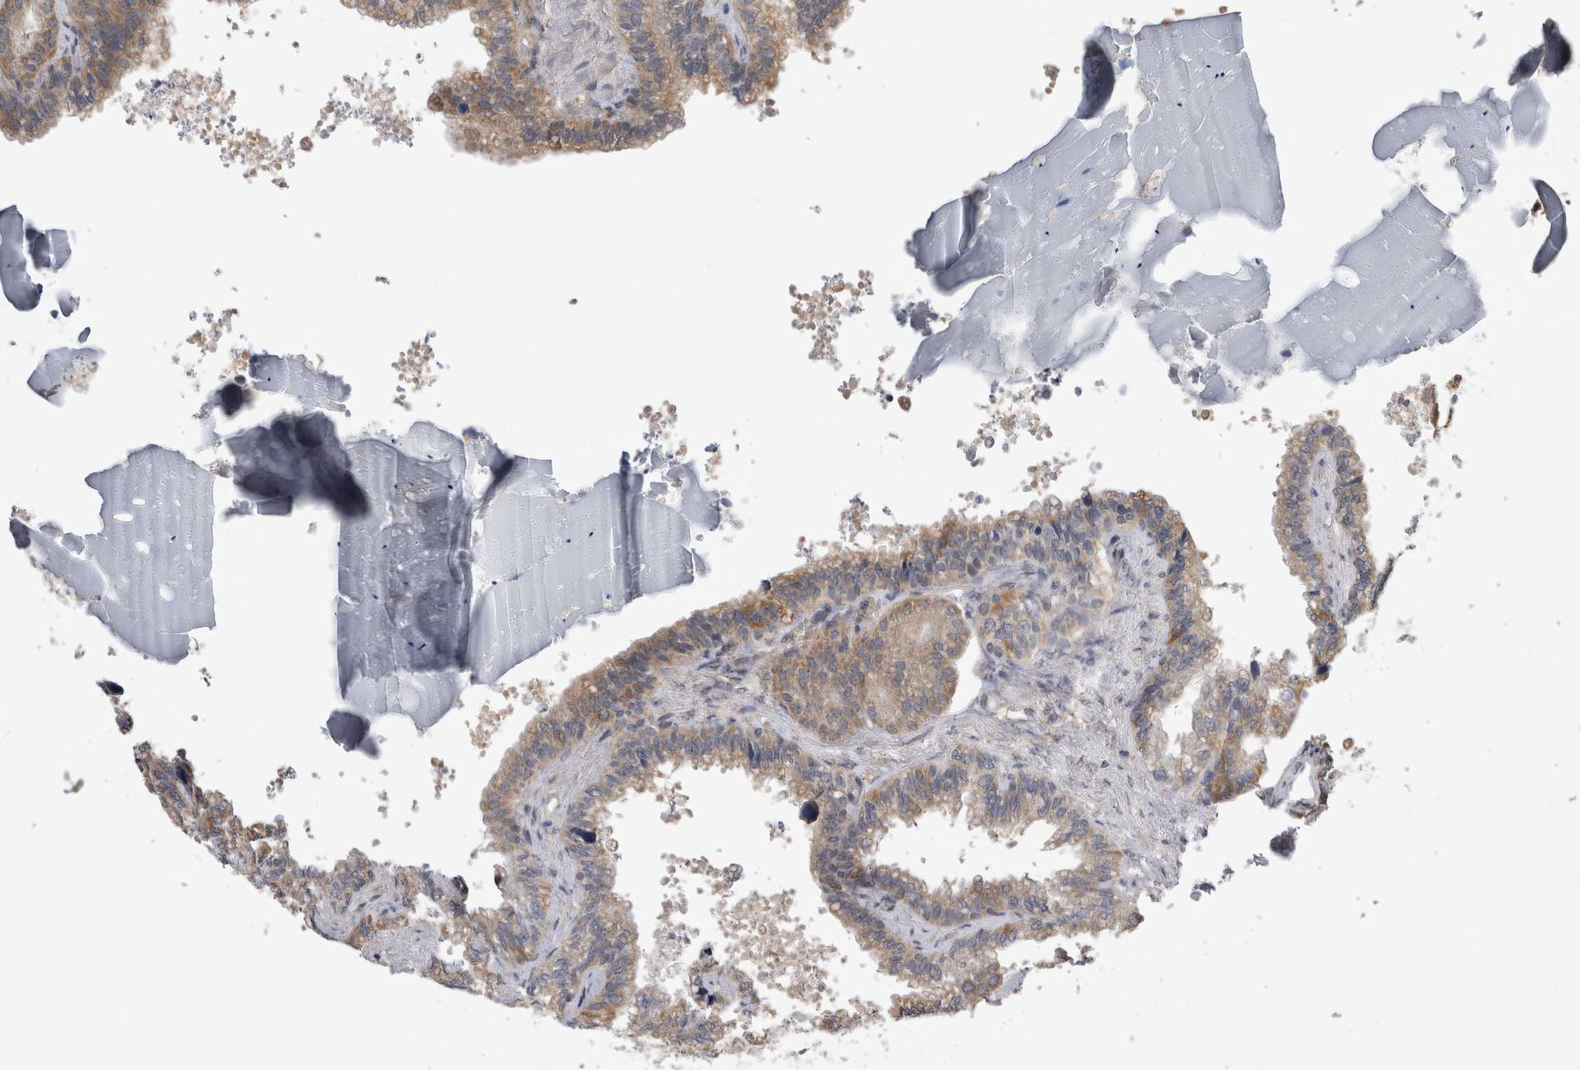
{"staining": {"intensity": "weak", "quantity": "25%-75%", "location": "cytoplasmic/membranous"}, "tissue": "seminal vesicle", "cell_type": "Glandular cells", "image_type": "normal", "snomed": [{"axis": "morphology", "description": "Normal tissue, NOS"}, {"axis": "topography", "description": "Seminal veicle"}], "caption": "Immunohistochemistry (IHC) of normal human seminal vesicle demonstrates low levels of weak cytoplasmic/membranous expression in about 25%-75% of glandular cells.", "gene": "ARHGAP29", "patient": {"sex": "male", "age": 46}}